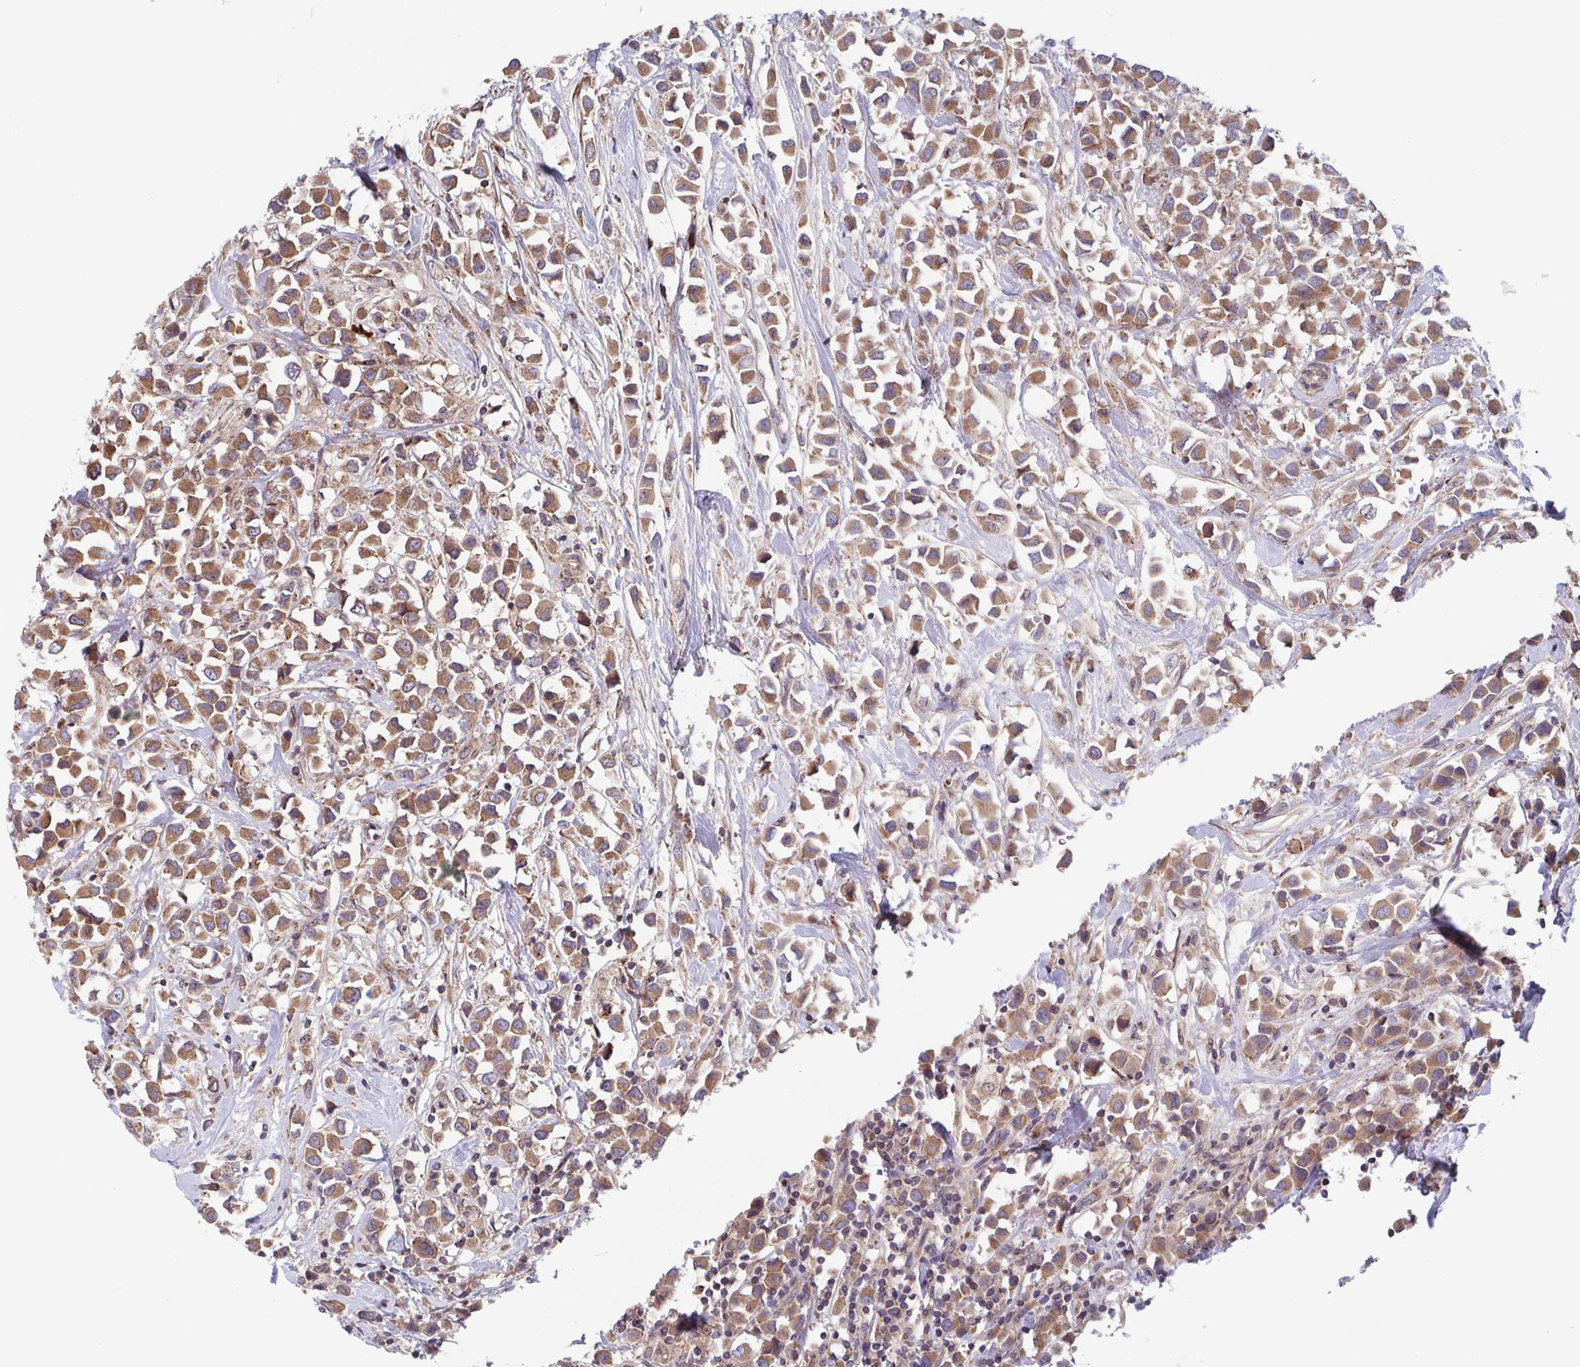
{"staining": {"intensity": "moderate", "quantity": ">75%", "location": "cytoplasmic/membranous"}, "tissue": "breast cancer", "cell_type": "Tumor cells", "image_type": "cancer", "snomed": [{"axis": "morphology", "description": "Duct carcinoma"}, {"axis": "topography", "description": "Breast"}], "caption": "Immunohistochemical staining of human infiltrating ductal carcinoma (breast) shows medium levels of moderate cytoplasmic/membranous positivity in about >75% of tumor cells.", "gene": "COPB1", "patient": {"sex": "female", "age": 61}}